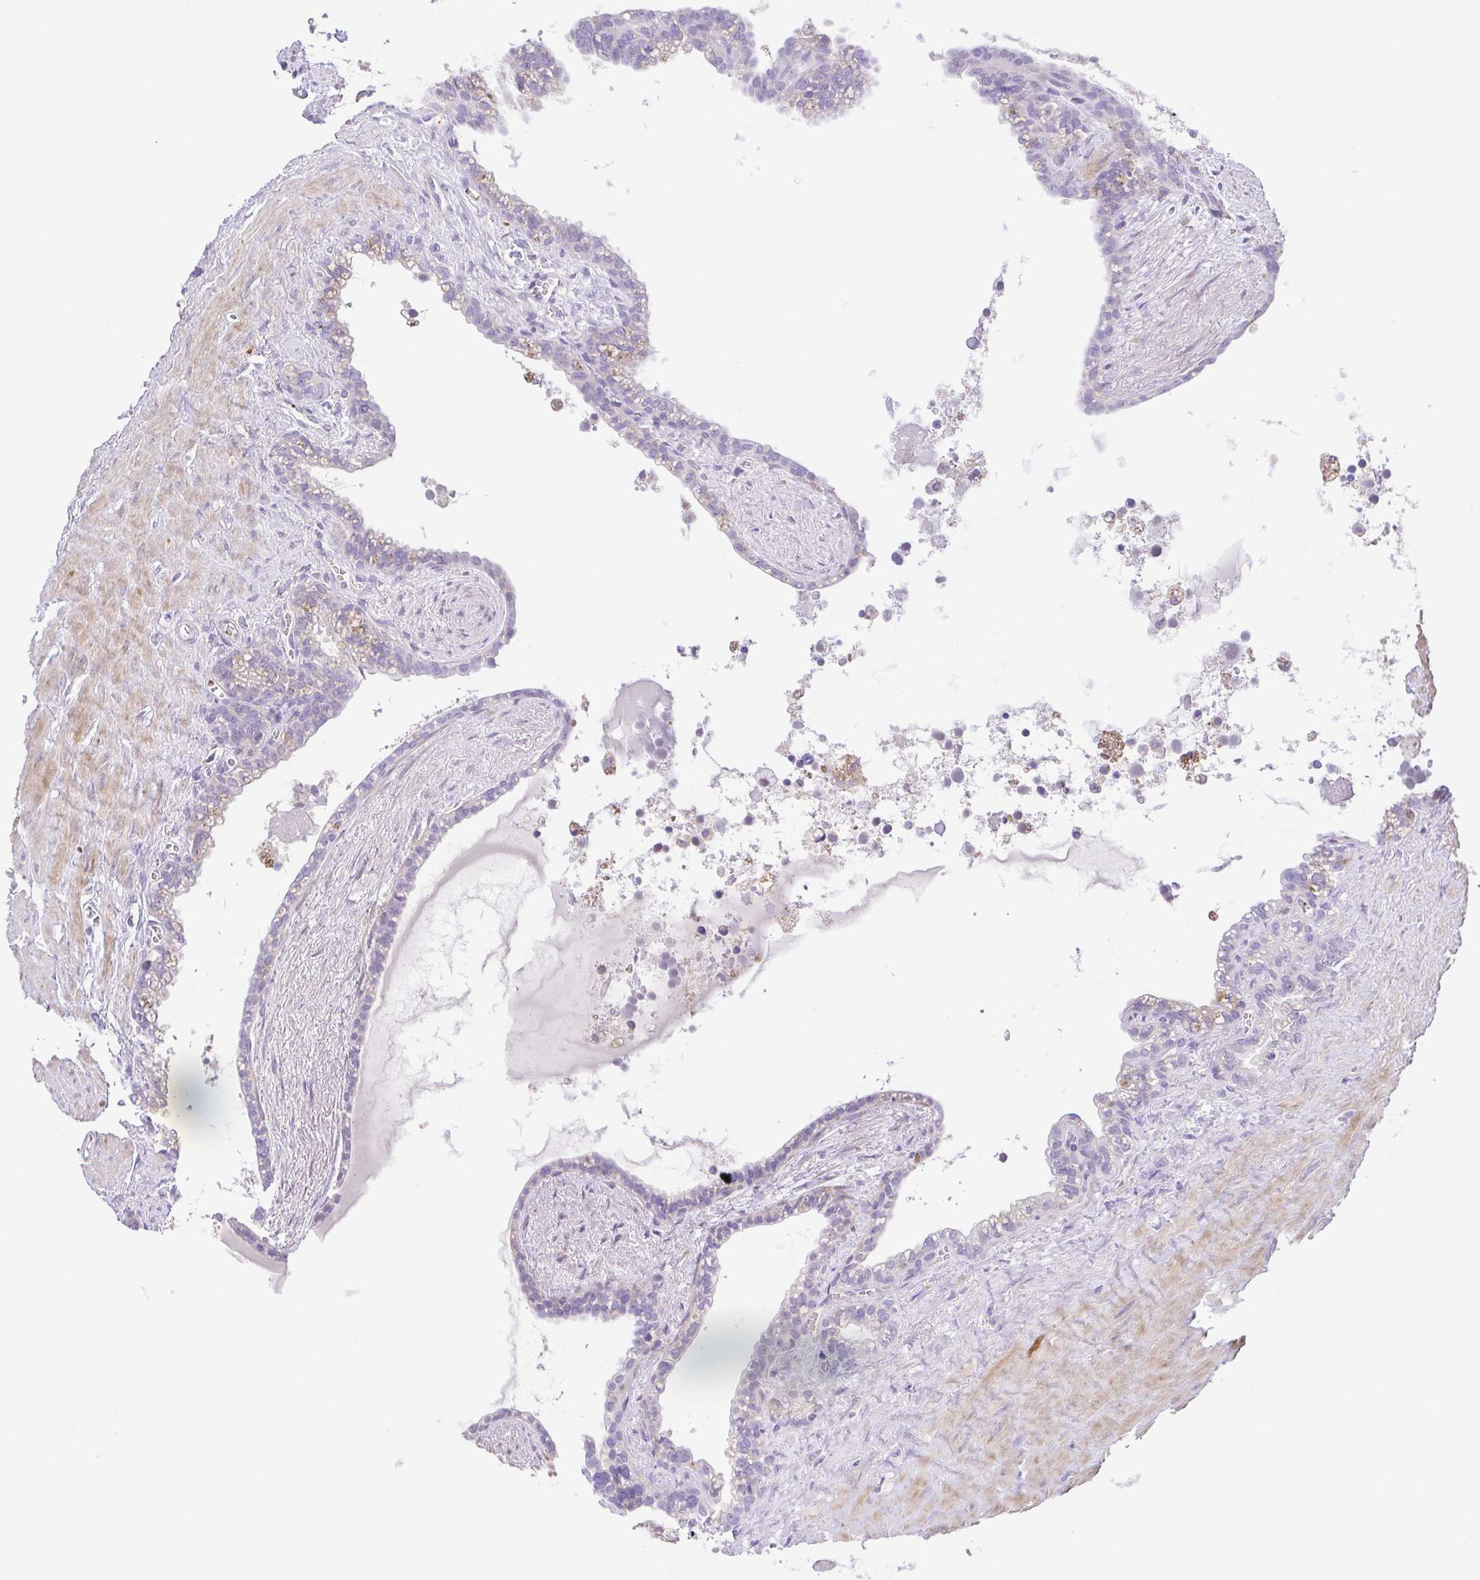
{"staining": {"intensity": "negative", "quantity": "none", "location": "none"}, "tissue": "seminal vesicle", "cell_type": "Glandular cells", "image_type": "normal", "snomed": [{"axis": "morphology", "description": "Normal tissue, NOS"}, {"axis": "topography", "description": "Seminal veicle"}], "caption": "Immunohistochemistry (IHC) image of normal seminal vesicle: human seminal vesicle stained with DAB (3,3'-diaminobenzidine) reveals no significant protein staining in glandular cells.", "gene": "PRR14L", "patient": {"sex": "male", "age": 76}}